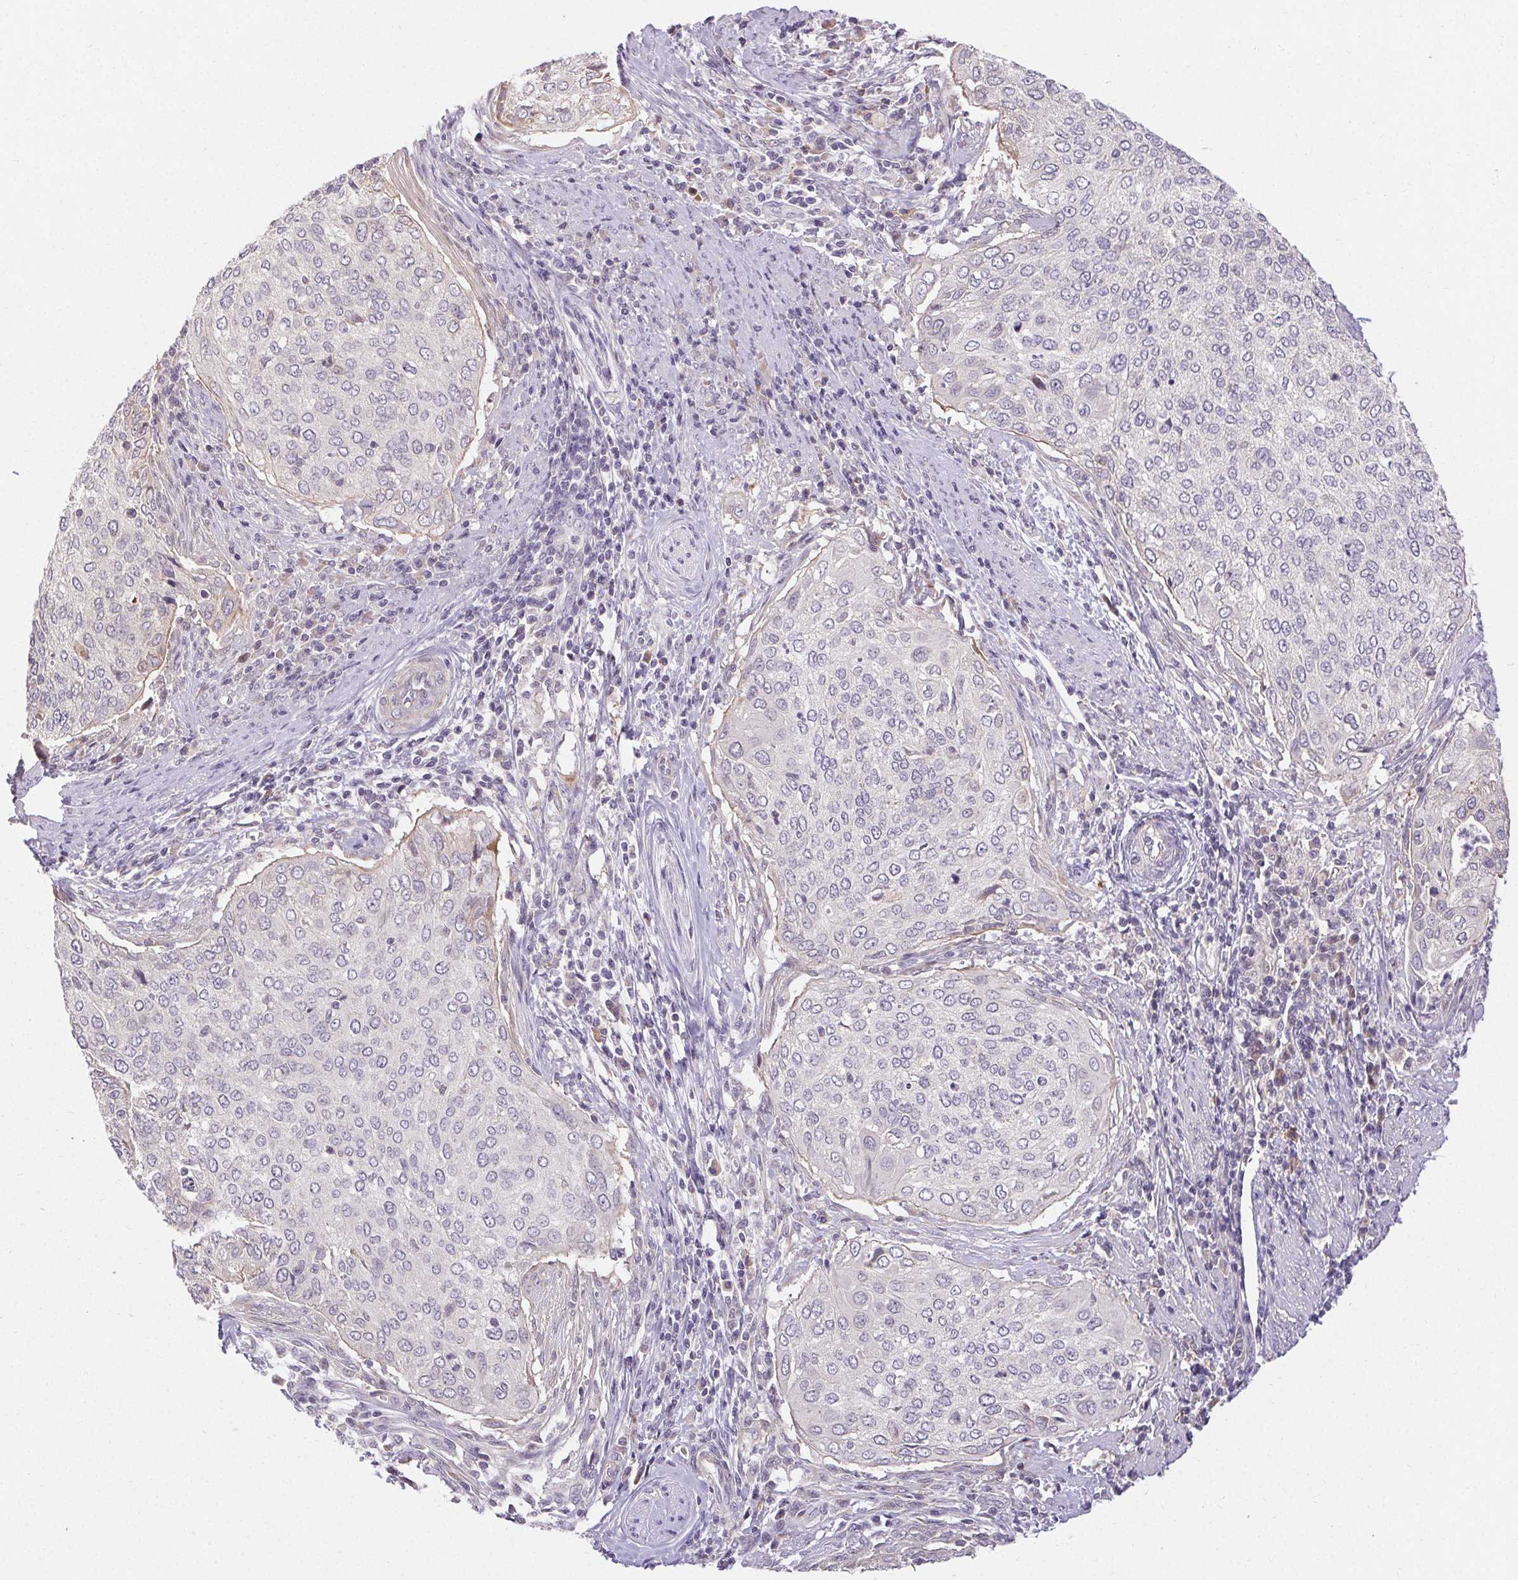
{"staining": {"intensity": "negative", "quantity": "none", "location": "none"}, "tissue": "cervical cancer", "cell_type": "Tumor cells", "image_type": "cancer", "snomed": [{"axis": "morphology", "description": "Squamous cell carcinoma, NOS"}, {"axis": "topography", "description": "Cervix"}], "caption": "Cervical cancer (squamous cell carcinoma) stained for a protein using immunohistochemistry (IHC) displays no staining tumor cells.", "gene": "TMEM52B", "patient": {"sex": "female", "age": 38}}